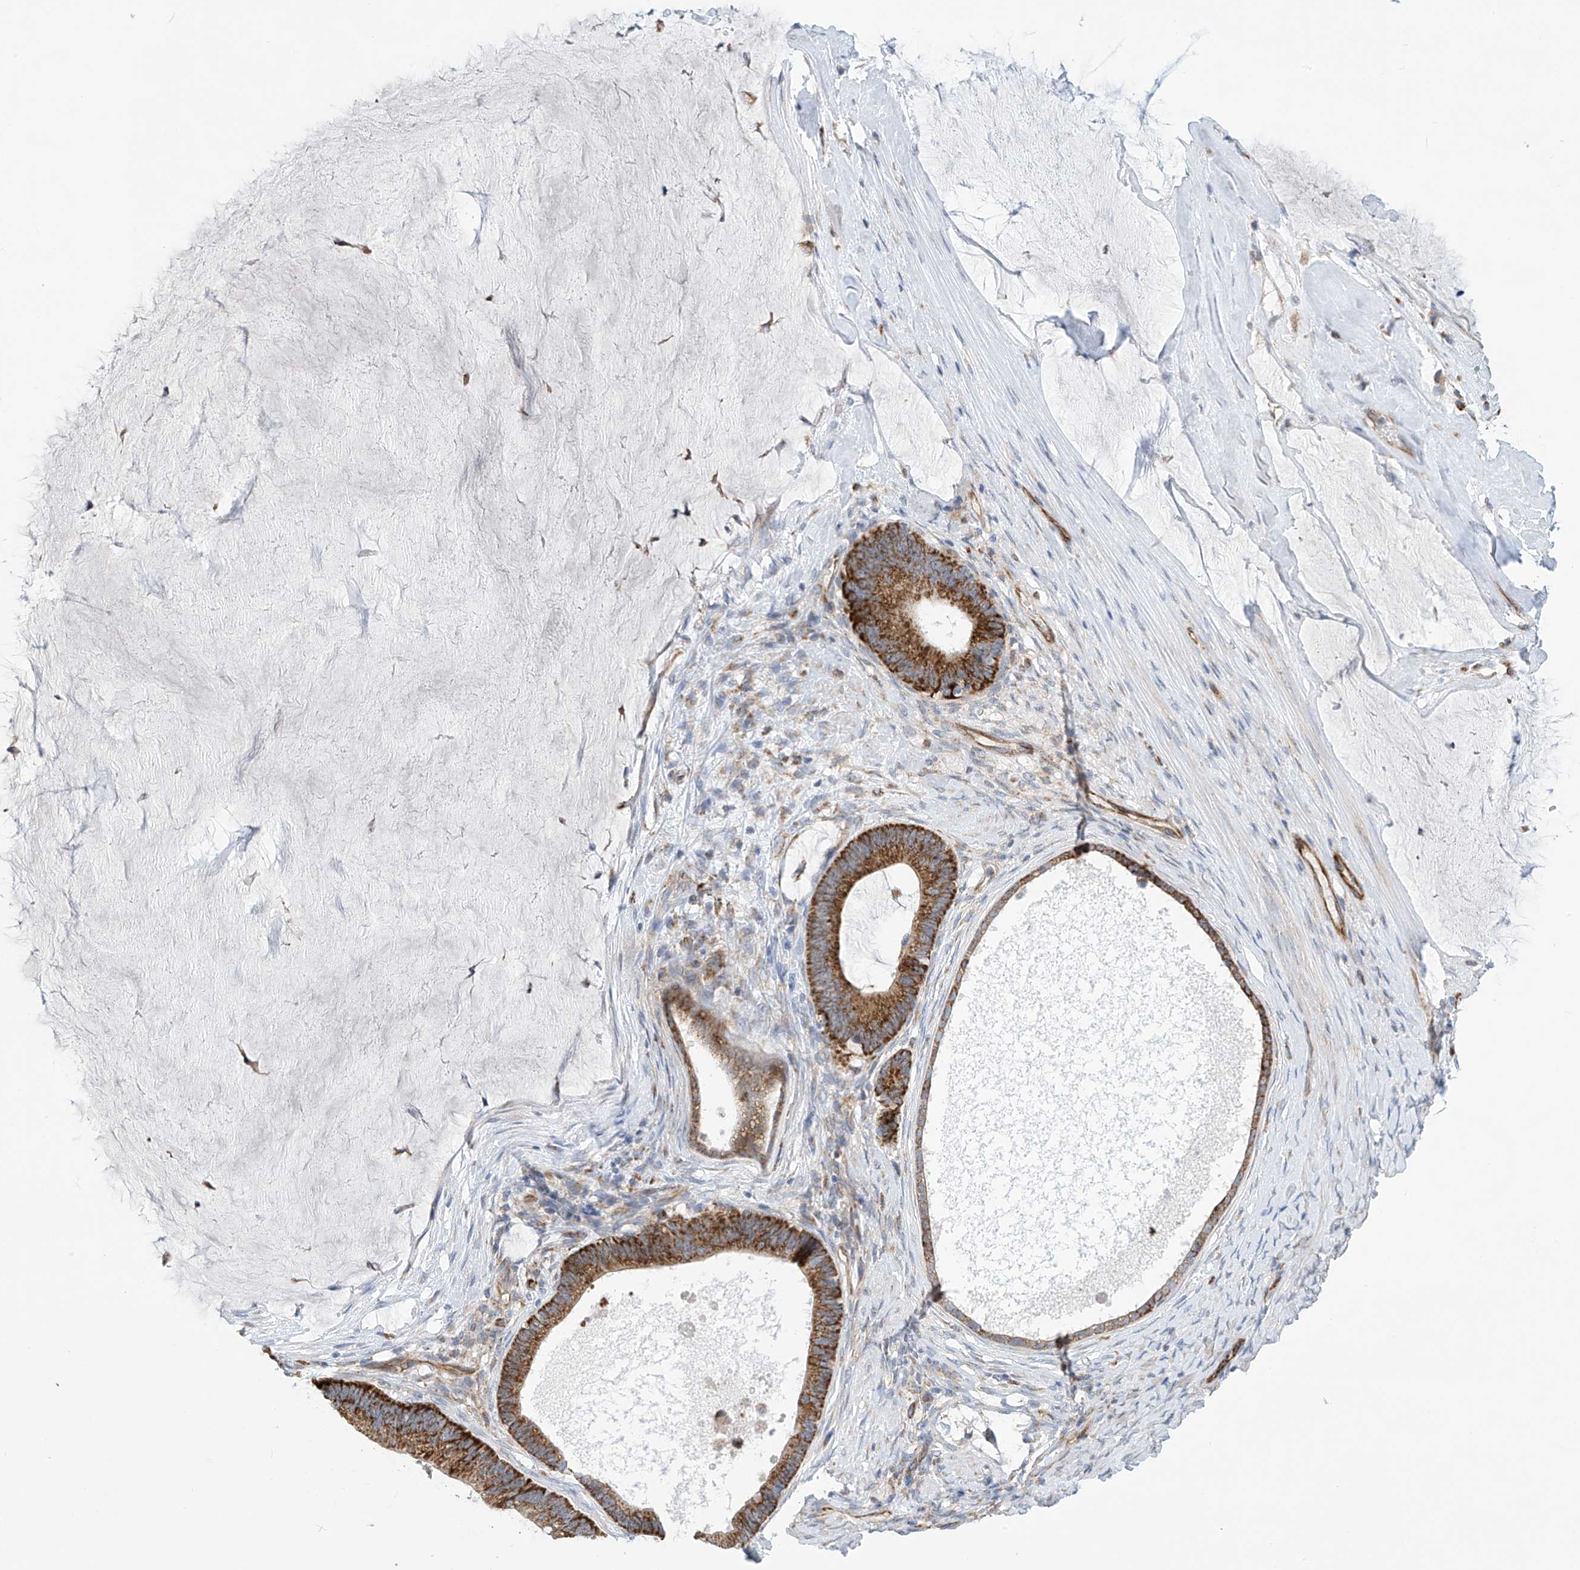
{"staining": {"intensity": "strong", "quantity": ">75%", "location": "cytoplasmic/membranous"}, "tissue": "ovarian cancer", "cell_type": "Tumor cells", "image_type": "cancer", "snomed": [{"axis": "morphology", "description": "Cystadenocarcinoma, mucinous, NOS"}, {"axis": "topography", "description": "Ovary"}], "caption": "Ovarian mucinous cystadenocarcinoma was stained to show a protein in brown. There is high levels of strong cytoplasmic/membranous expression in approximately >75% of tumor cells.", "gene": "EIF5B", "patient": {"sex": "female", "age": 61}}